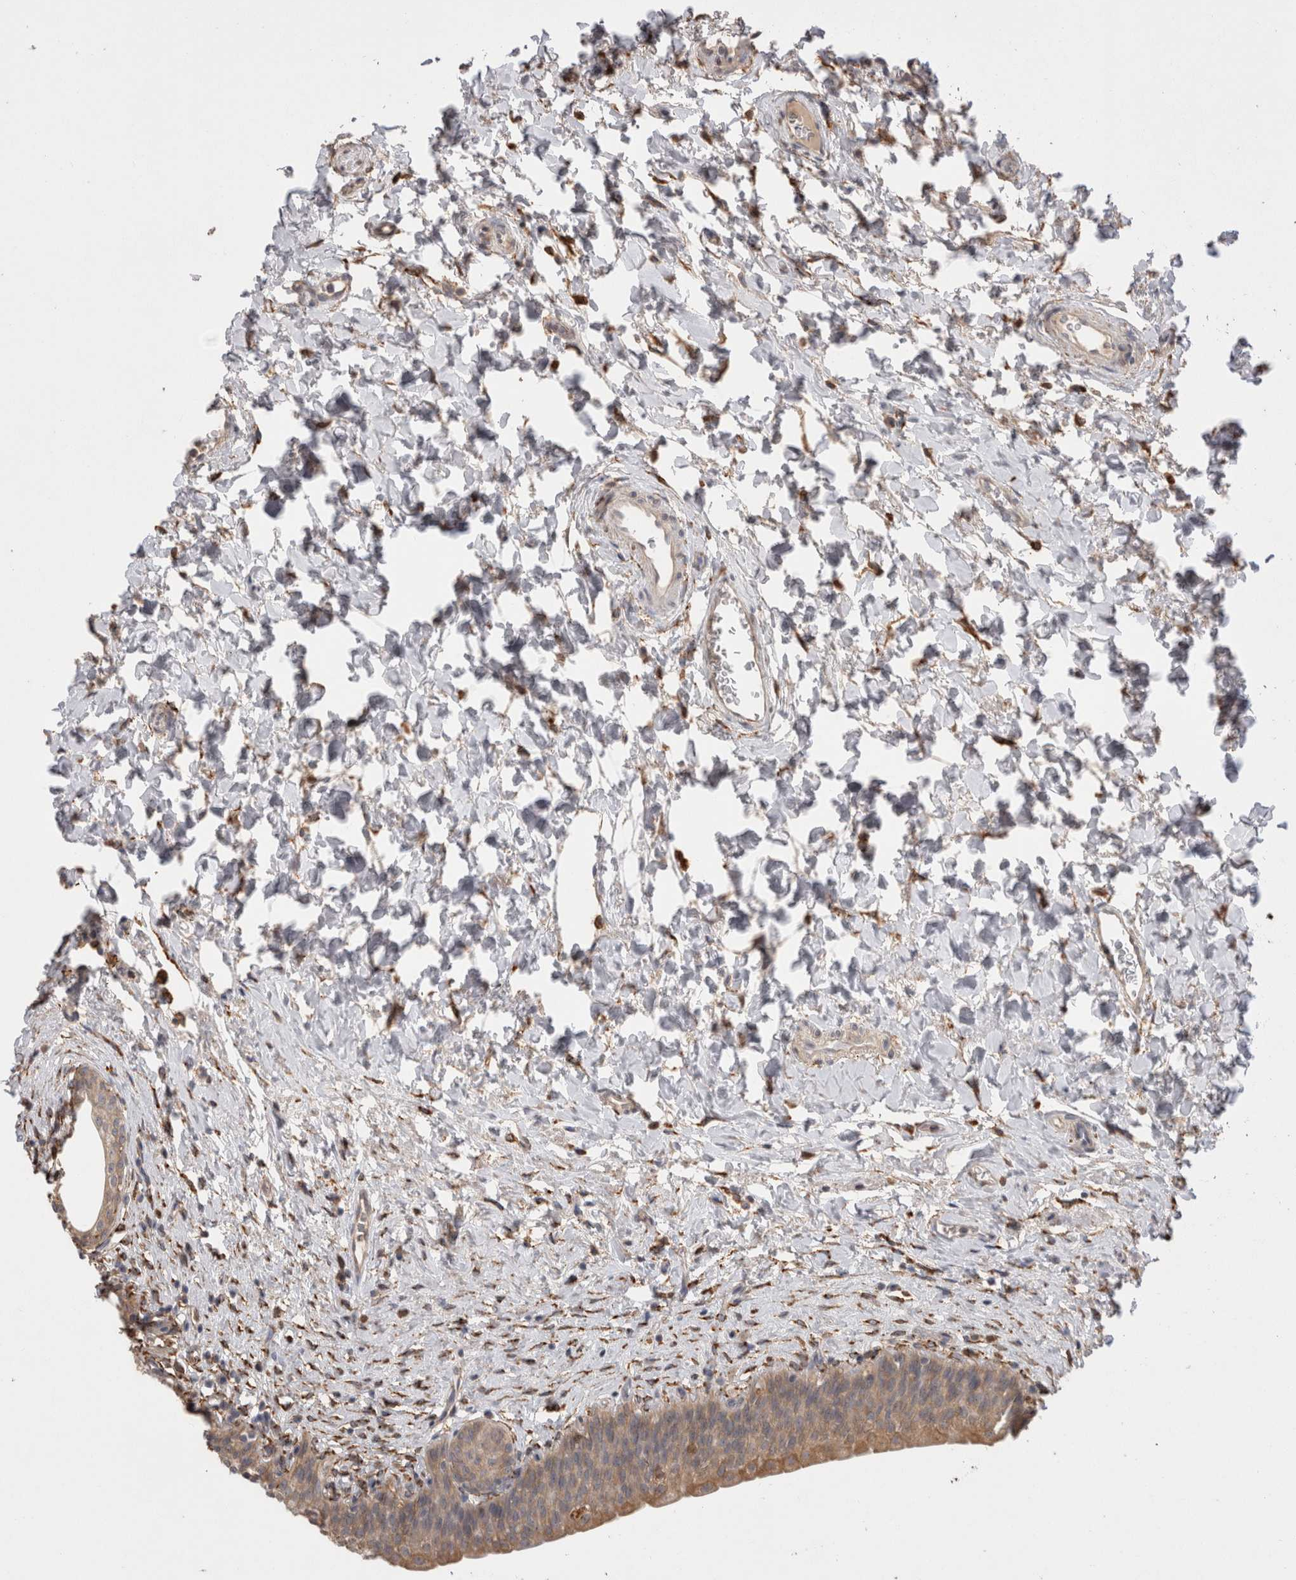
{"staining": {"intensity": "moderate", "quantity": ">75%", "location": "cytoplasmic/membranous"}, "tissue": "urinary bladder", "cell_type": "Urothelial cells", "image_type": "normal", "snomed": [{"axis": "morphology", "description": "Normal tissue, NOS"}, {"axis": "topography", "description": "Urinary bladder"}], "caption": "Urinary bladder stained for a protein (brown) displays moderate cytoplasmic/membranous positive expression in about >75% of urothelial cells.", "gene": "LRPAP1", "patient": {"sex": "male", "age": 83}}